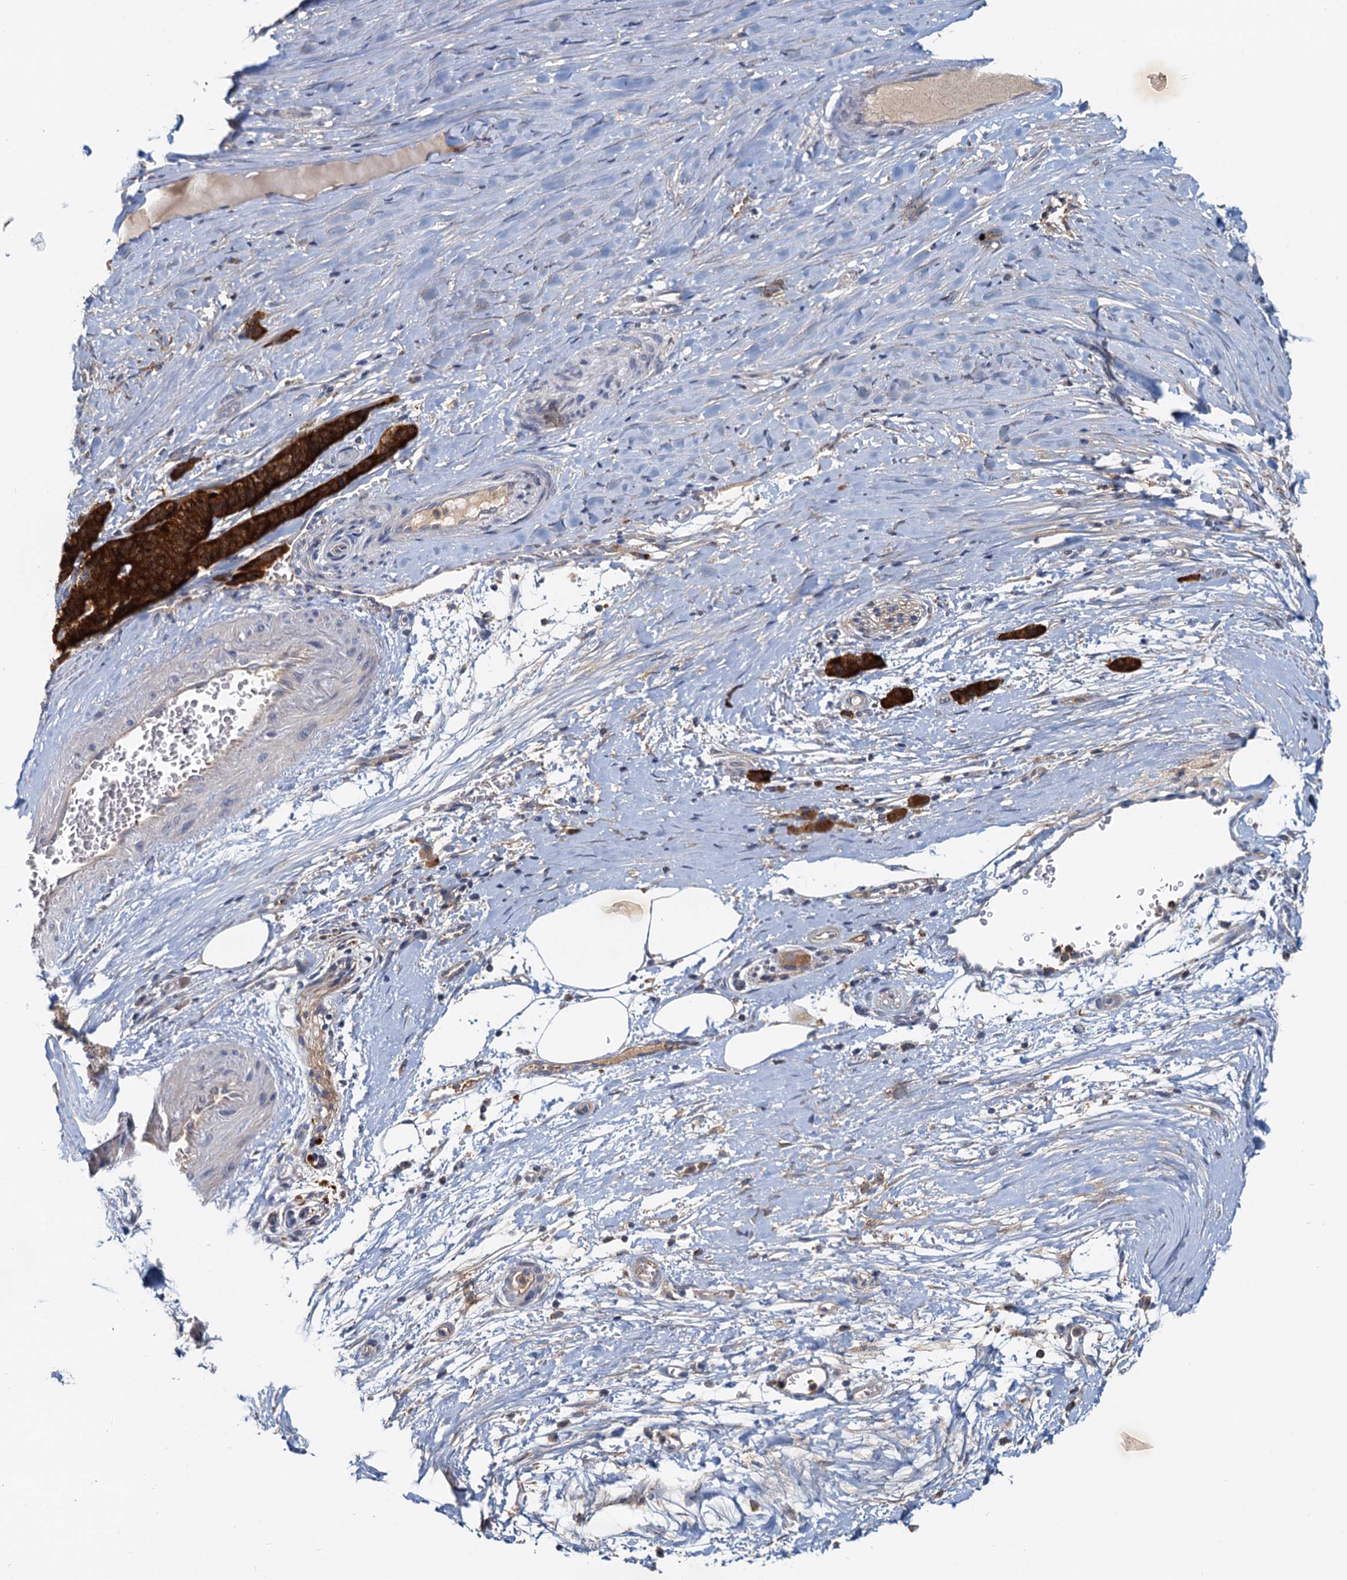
{"staining": {"intensity": "strong", "quantity": ">75%", "location": "cytoplasmic/membranous"}, "tissue": "pancreatic cancer", "cell_type": "Tumor cells", "image_type": "cancer", "snomed": [{"axis": "morphology", "description": "Adenocarcinoma, NOS"}, {"axis": "topography", "description": "Pancreas"}], "caption": "The image displays a brown stain indicating the presence of a protein in the cytoplasmic/membranous of tumor cells in adenocarcinoma (pancreatic). (DAB (3,3'-diaminobenzidine) = brown stain, brightfield microscopy at high magnification).", "gene": "TOLLIP", "patient": {"sex": "male", "age": 50}}